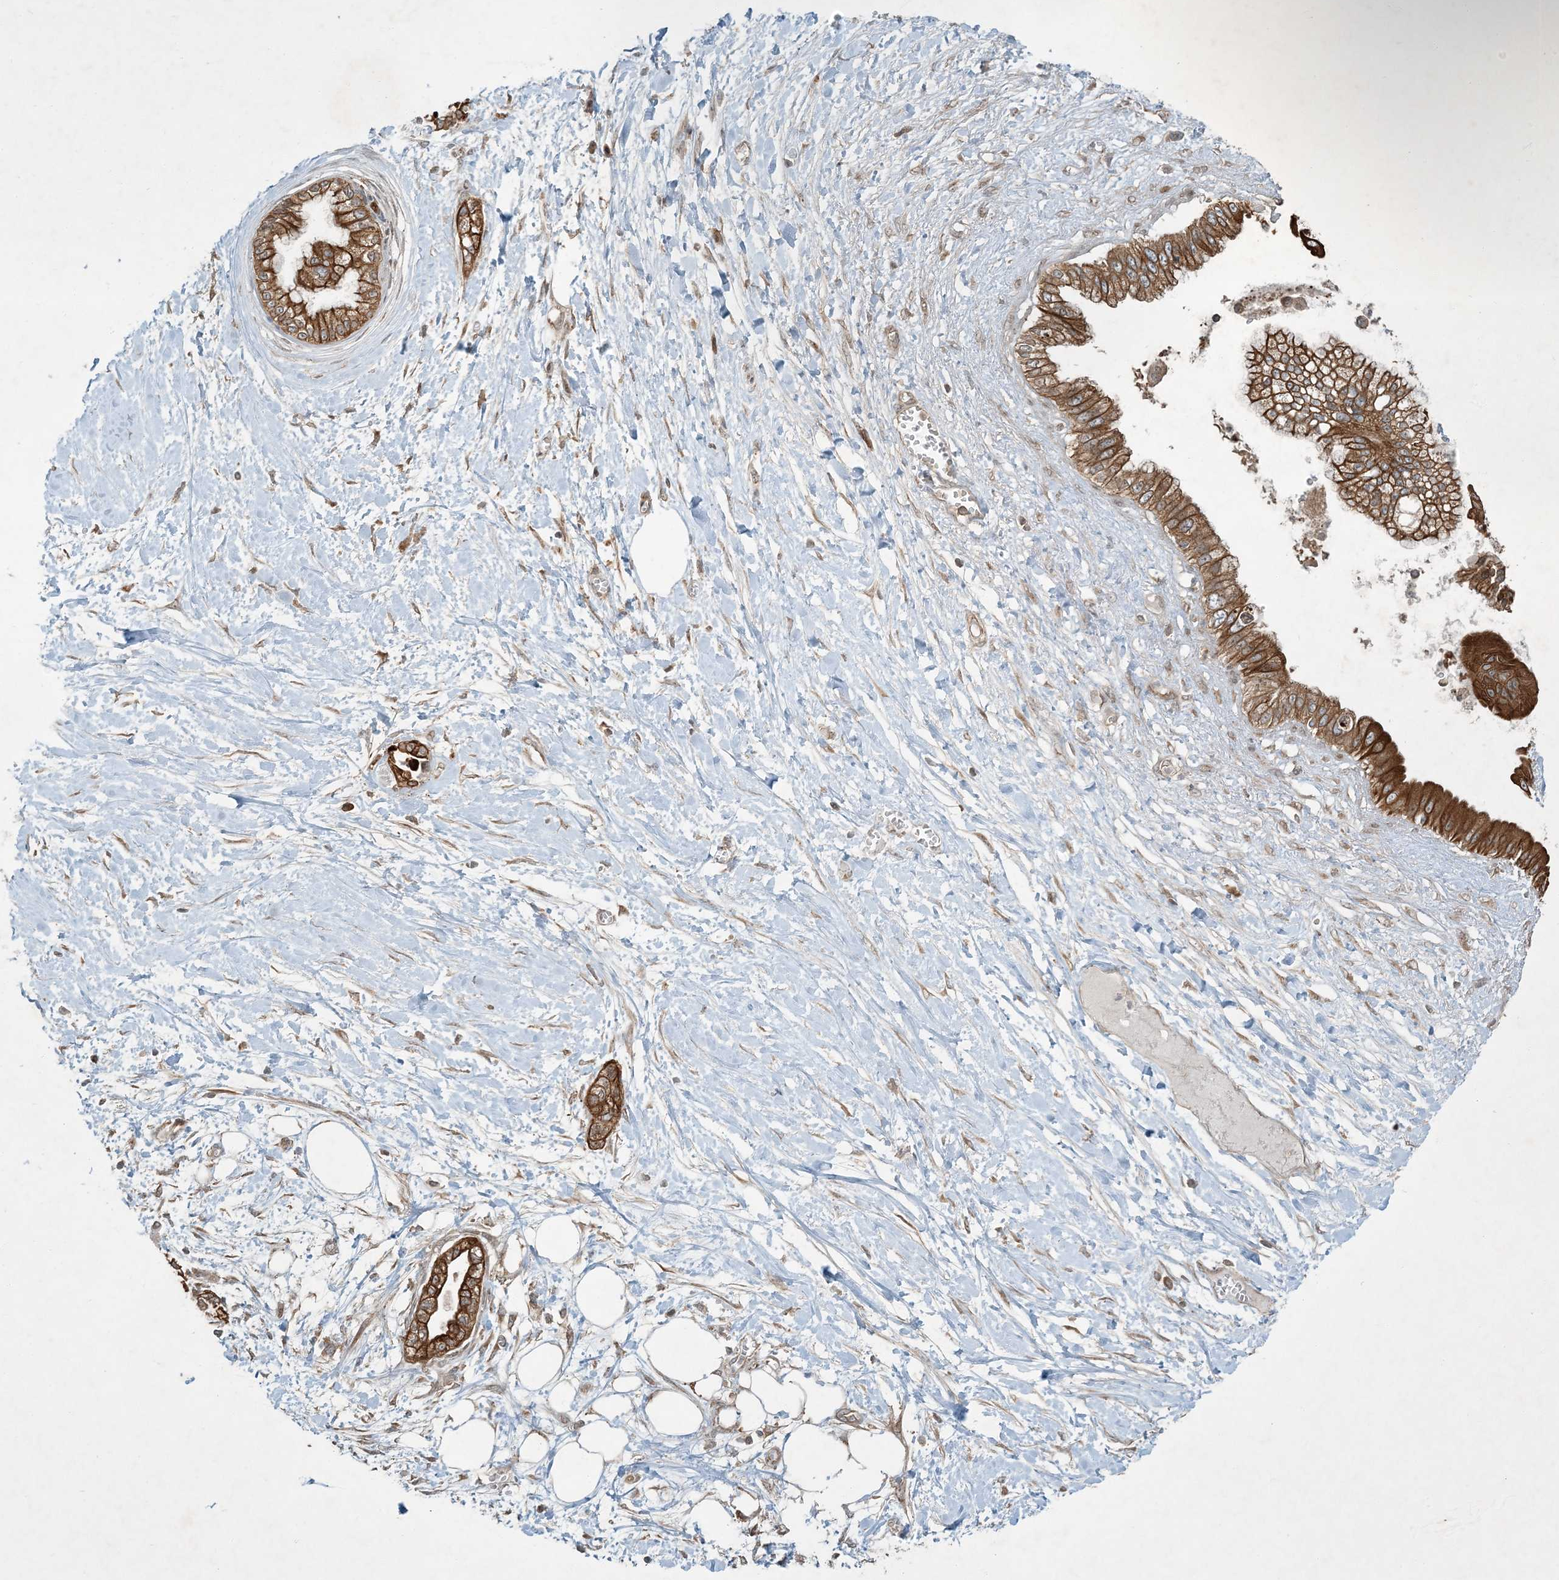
{"staining": {"intensity": "strong", "quantity": ">75%", "location": "cytoplasmic/membranous"}, "tissue": "pancreatic cancer", "cell_type": "Tumor cells", "image_type": "cancer", "snomed": [{"axis": "morphology", "description": "Adenocarcinoma, NOS"}, {"axis": "topography", "description": "Pancreas"}], "caption": "Pancreatic cancer stained for a protein (brown) reveals strong cytoplasmic/membranous positive staining in approximately >75% of tumor cells.", "gene": "COMMD8", "patient": {"sex": "male", "age": 68}}